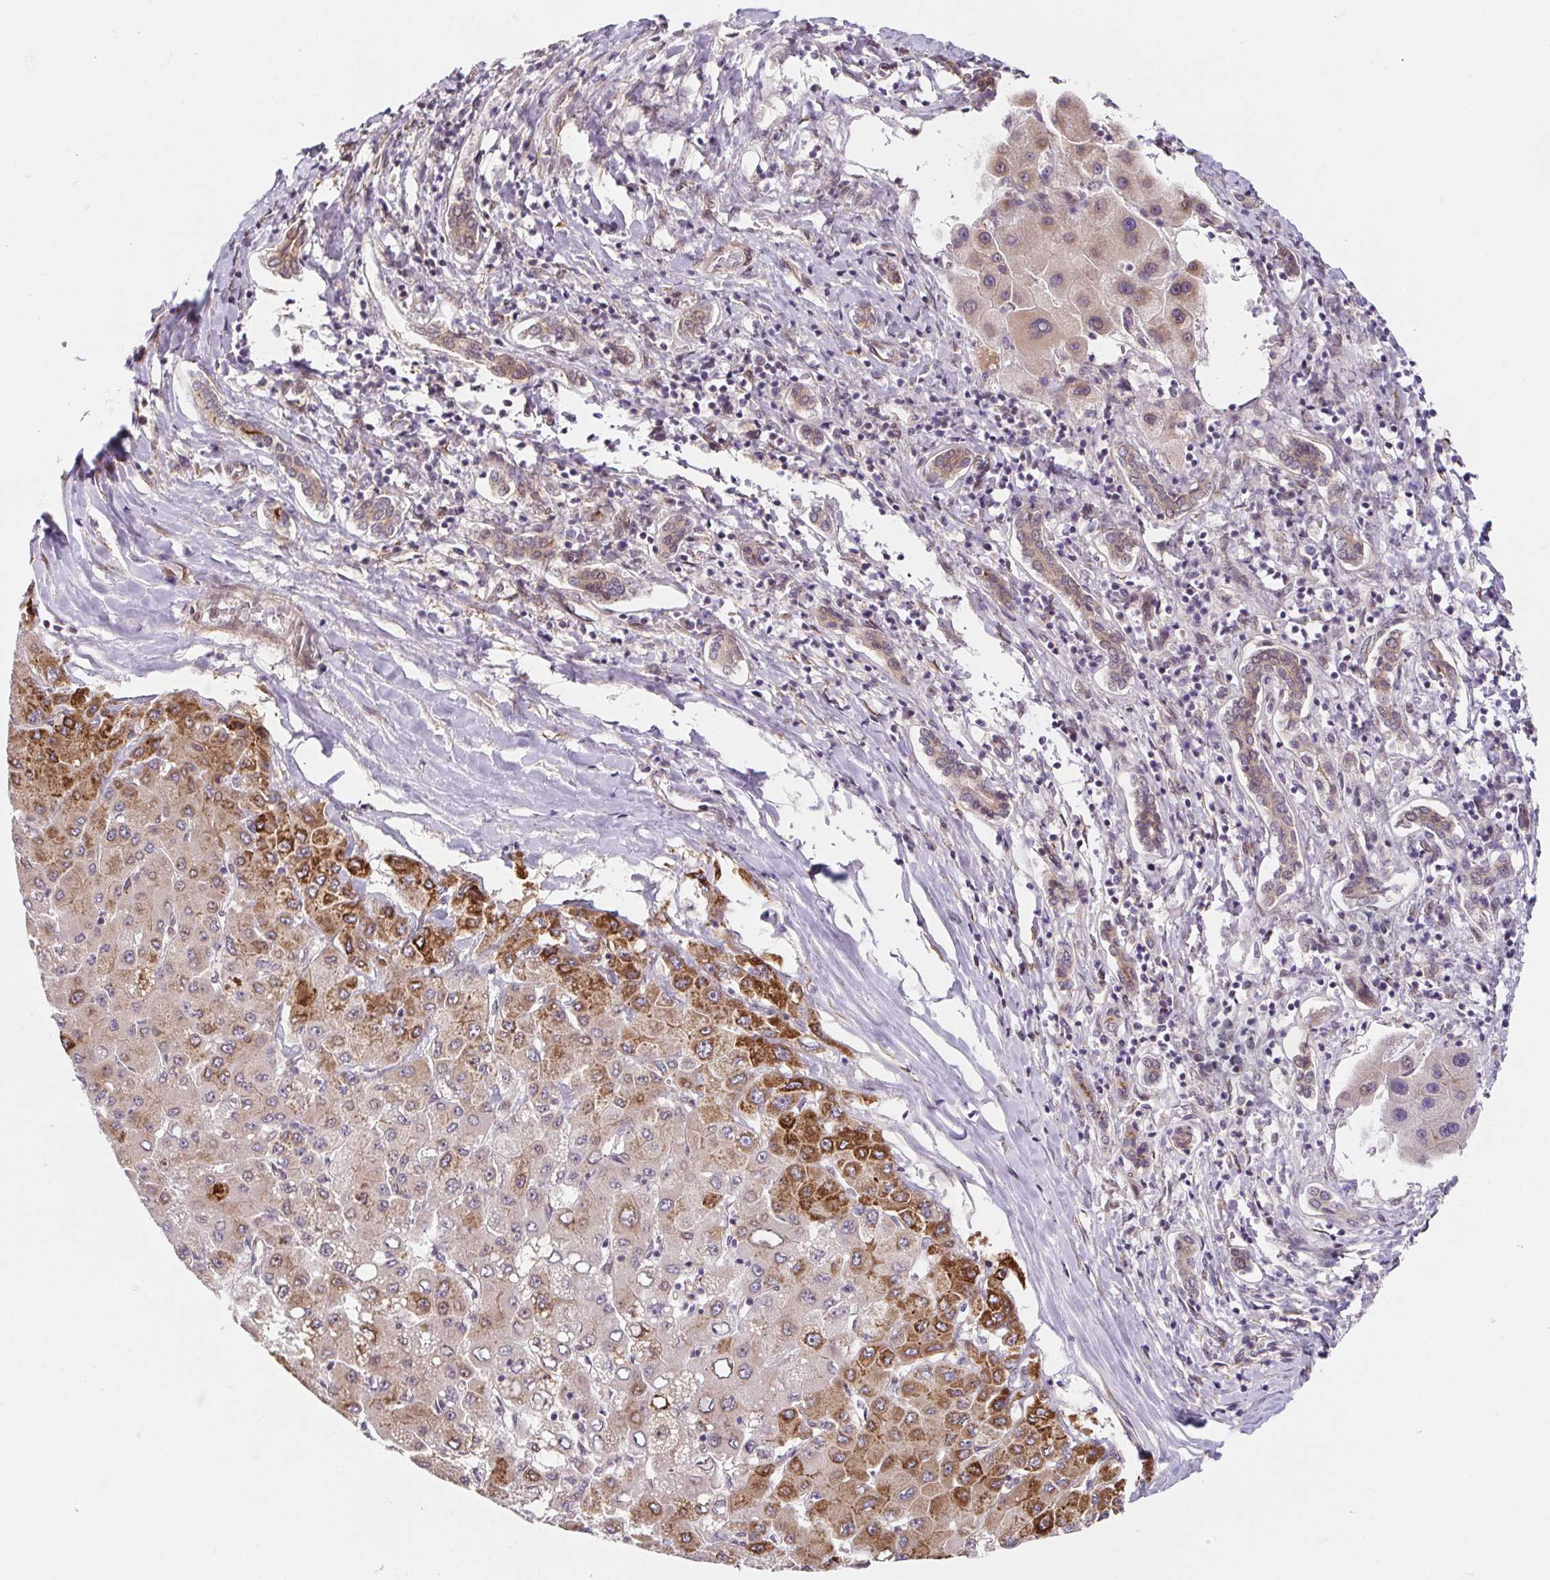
{"staining": {"intensity": "moderate", "quantity": "25%-75%", "location": "cytoplasmic/membranous"}, "tissue": "liver cancer", "cell_type": "Tumor cells", "image_type": "cancer", "snomed": [{"axis": "morphology", "description": "Carcinoma, Hepatocellular, NOS"}, {"axis": "topography", "description": "Liver"}], "caption": "Liver hepatocellular carcinoma stained for a protein (brown) exhibits moderate cytoplasmic/membranous positive staining in about 25%-75% of tumor cells.", "gene": "LYPD5", "patient": {"sex": "male", "age": 40}}